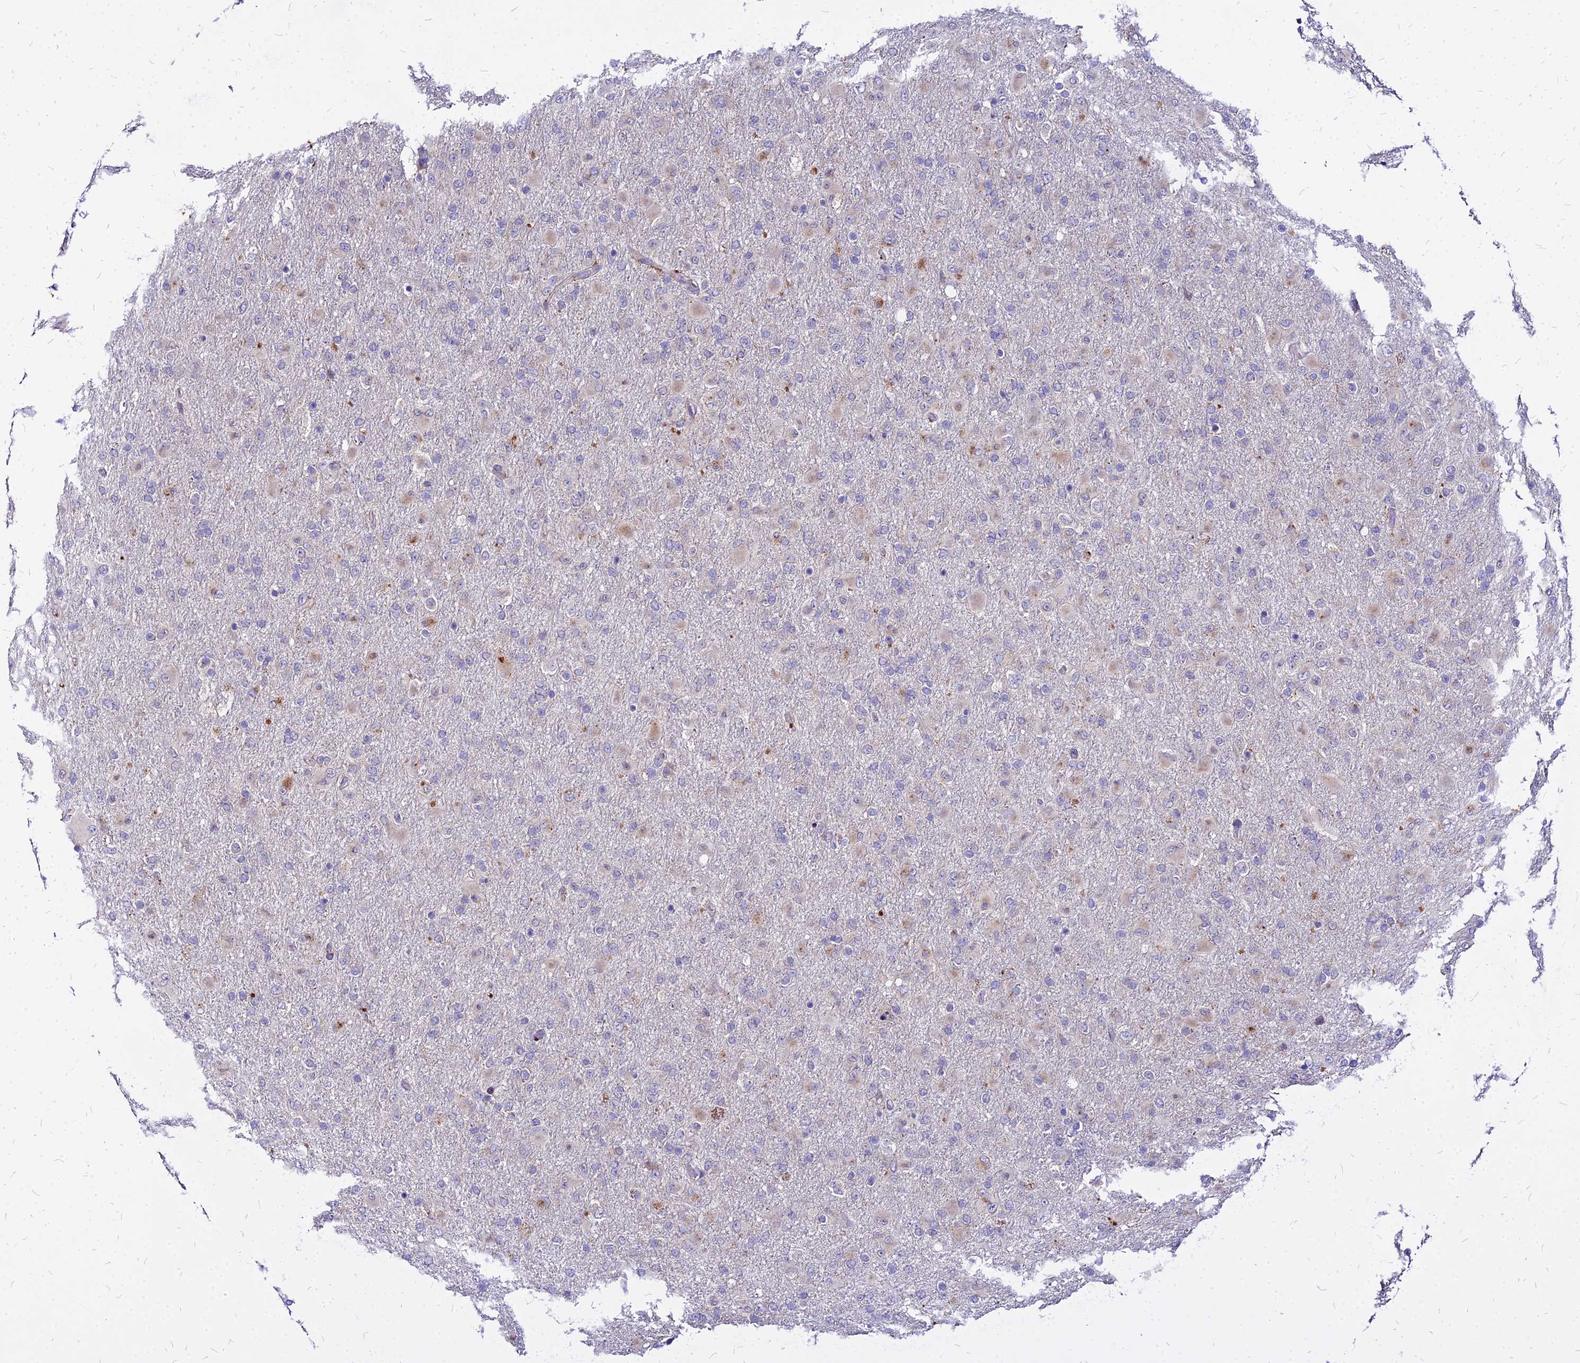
{"staining": {"intensity": "negative", "quantity": "none", "location": "none"}, "tissue": "glioma", "cell_type": "Tumor cells", "image_type": "cancer", "snomed": [{"axis": "morphology", "description": "Glioma, malignant, Low grade"}, {"axis": "topography", "description": "Brain"}], "caption": "A histopathology image of malignant glioma (low-grade) stained for a protein shows no brown staining in tumor cells.", "gene": "COMMD10", "patient": {"sex": "male", "age": 65}}